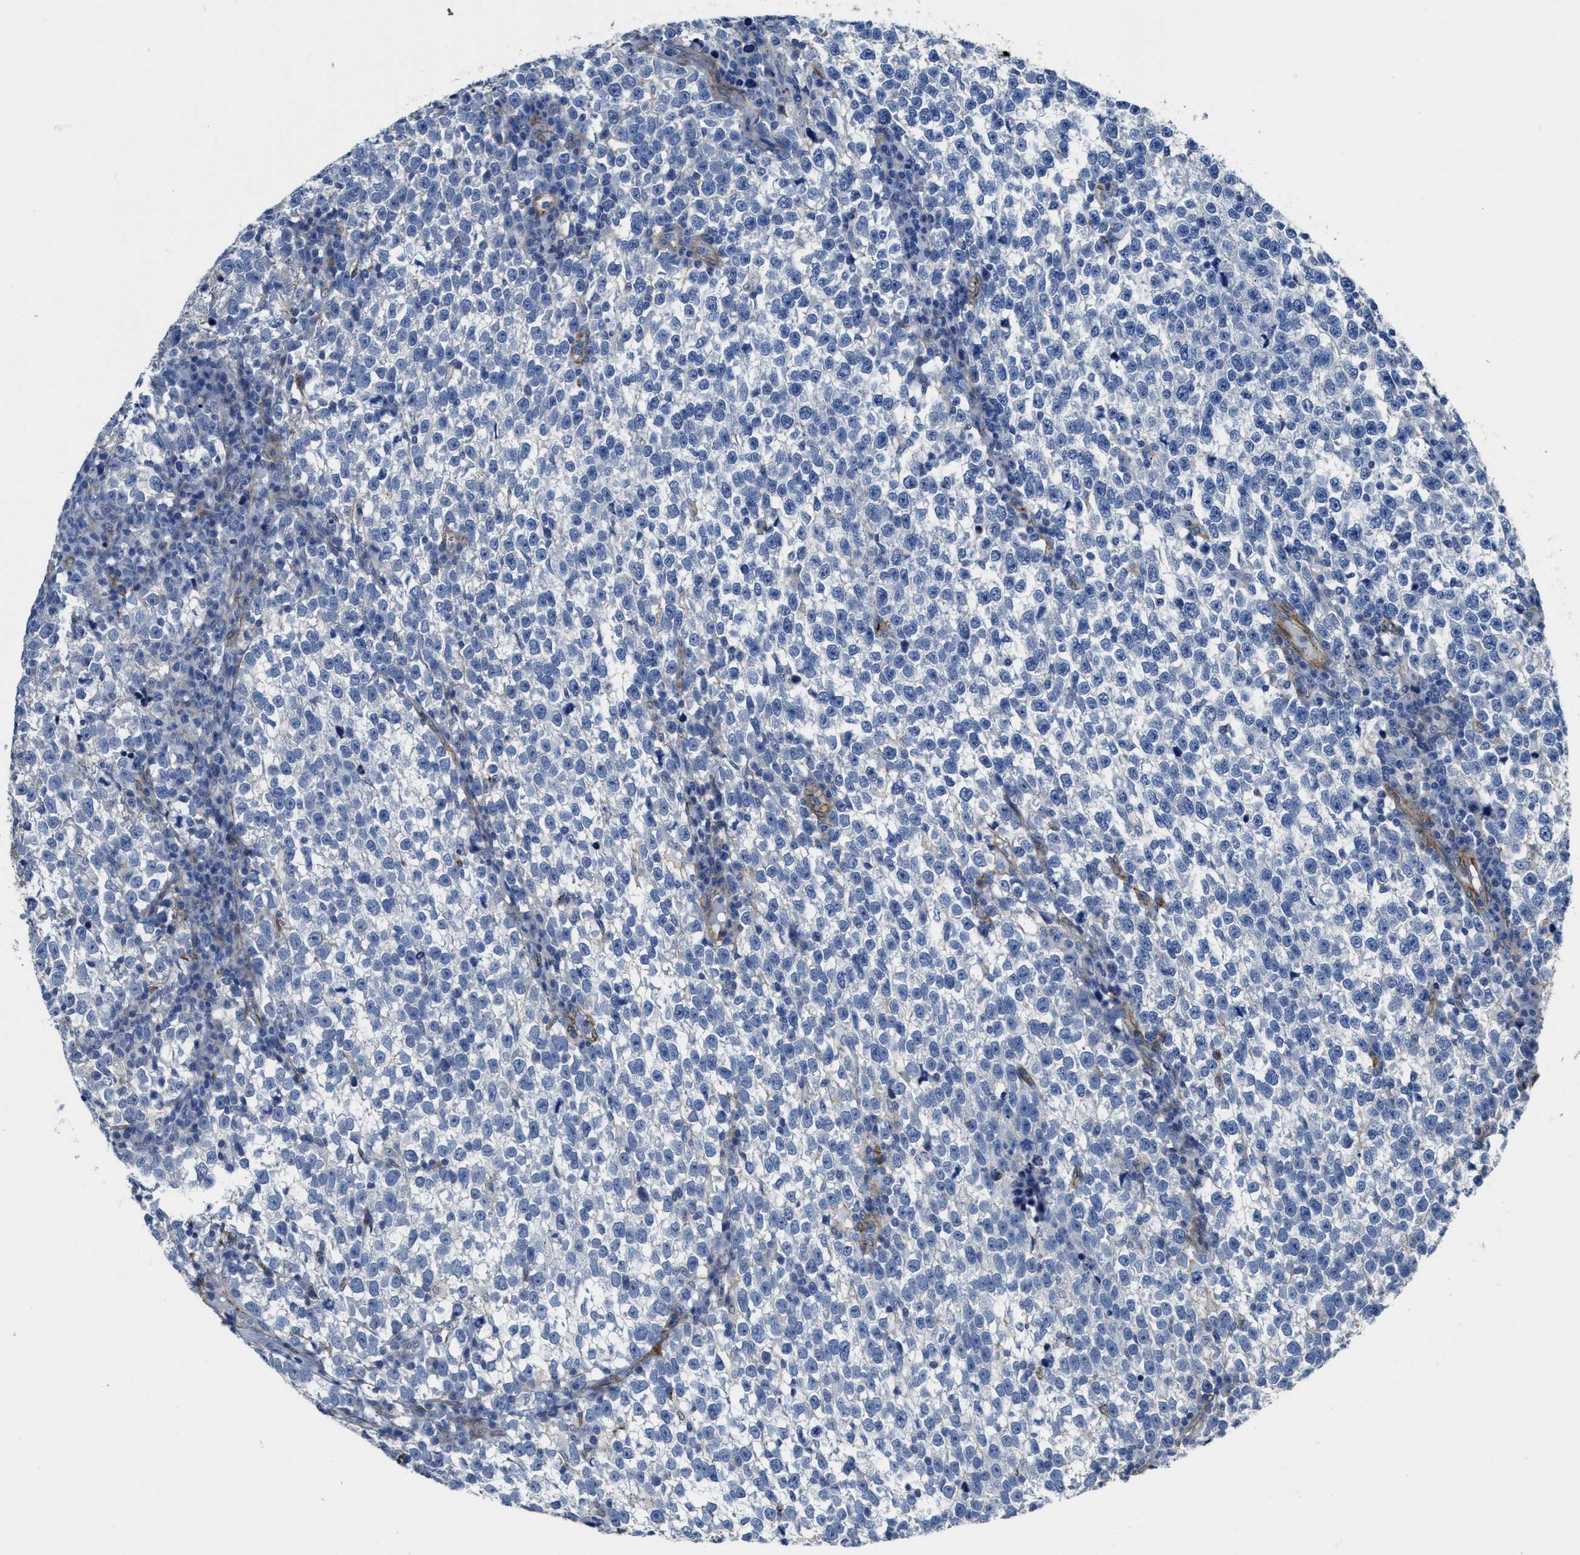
{"staining": {"intensity": "negative", "quantity": "none", "location": "none"}, "tissue": "testis cancer", "cell_type": "Tumor cells", "image_type": "cancer", "snomed": [{"axis": "morphology", "description": "Normal tissue, NOS"}, {"axis": "morphology", "description": "Seminoma, NOS"}, {"axis": "topography", "description": "Testis"}], "caption": "Testis seminoma stained for a protein using immunohistochemistry displays no staining tumor cells.", "gene": "NAB1", "patient": {"sex": "male", "age": 43}}